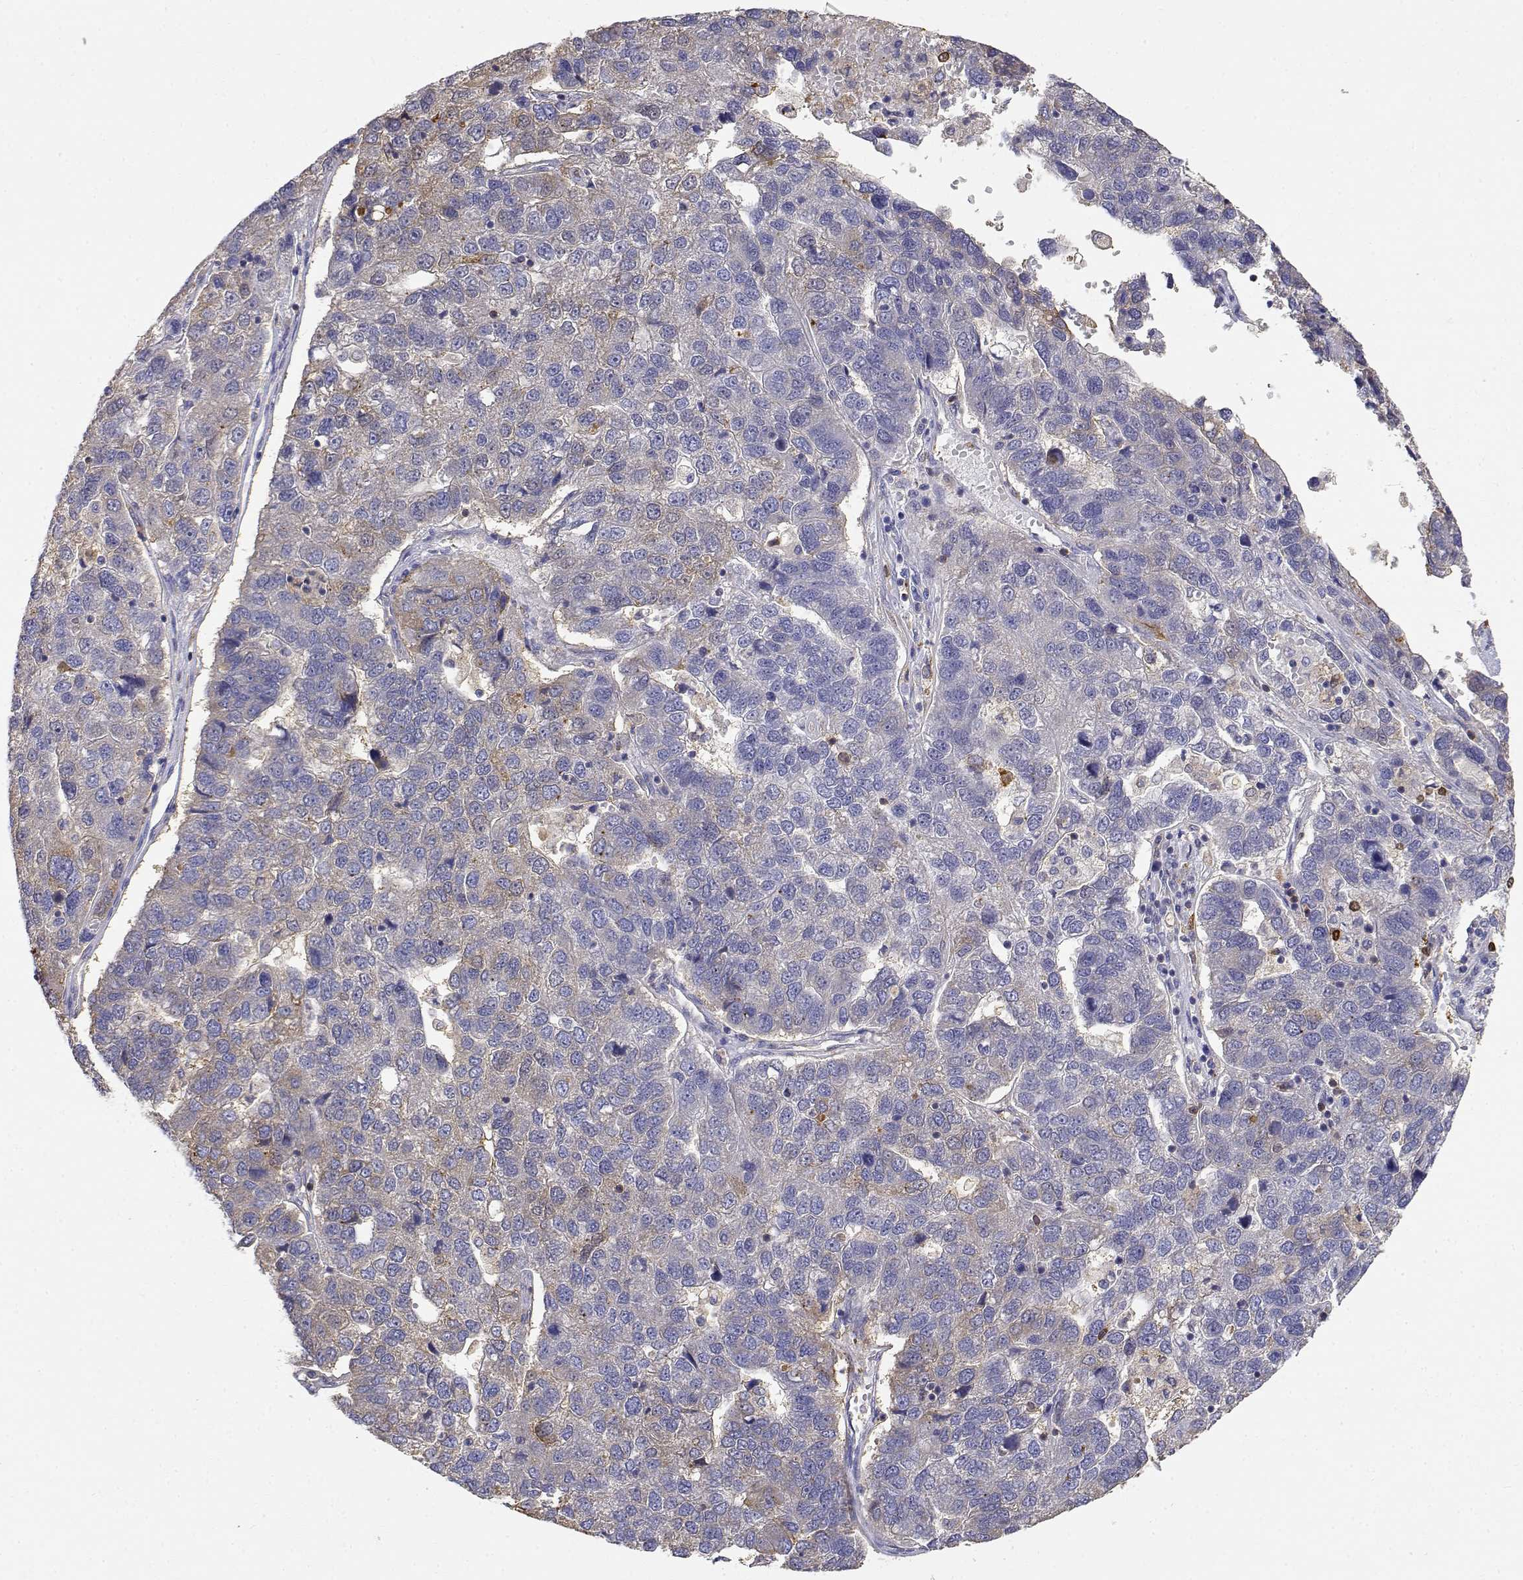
{"staining": {"intensity": "weak", "quantity": "25%-75%", "location": "cytoplasmic/membranous"}, "tissue": "pancreatic cancer", "cell_type": "Tumor cells", "image_type": "cancer", "snomed": [{"axis": "morphology", "description": "Adenocarcinoma, NOS"}, {"axis": "topography", "description": "Pancreas"}], "caption": "Pancreatic cancer (adenocarcinoma) stained for a protein reveals weak cytoplasmic/membranous positivity in tumor cells. (Stains: DAB in brown, nuclei in blue, Microscopy: brightfield microscopy at high magnification).", "gene": "ADA", "patient": {"sex": "female", "age": 61}}